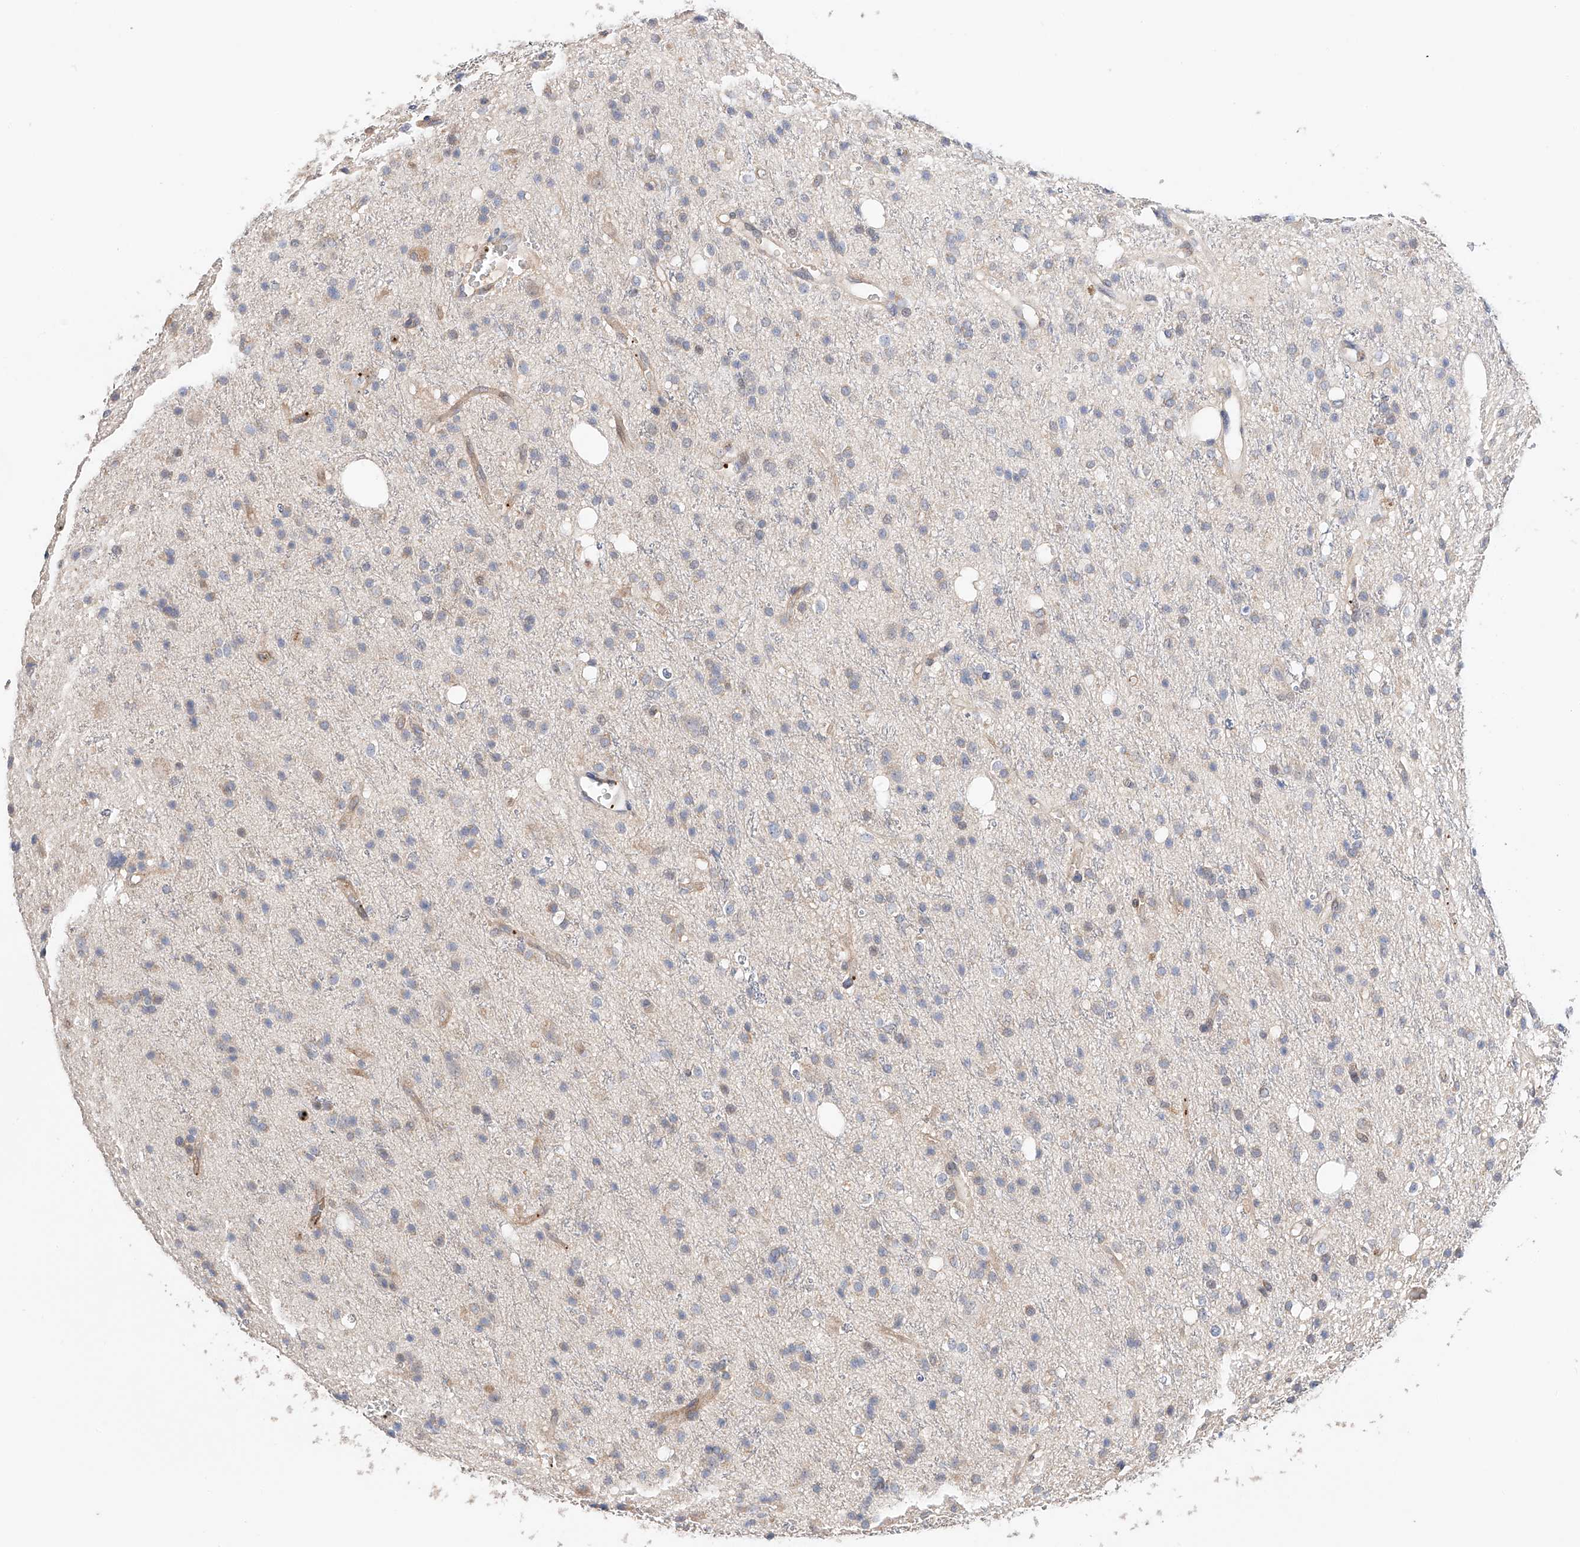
{"staining": {"intensity": "negative", "quantity": "none", "location": "none"}, "tissue": "glioma", "cell_type": "Tumor cells", "image_type": "cancer", "snomed": [{"axis": "morphology", "description": "Glioma, malignant, High grade"}, {"axis": "topography", "description": "Brain"}], "caption": "Human glioma stained for a protein using immunohistochemistry (IHC) displays no expression in tumor cells.", "gene": "ZFHX2", "patient": {"sex": "male", "age": 47}}